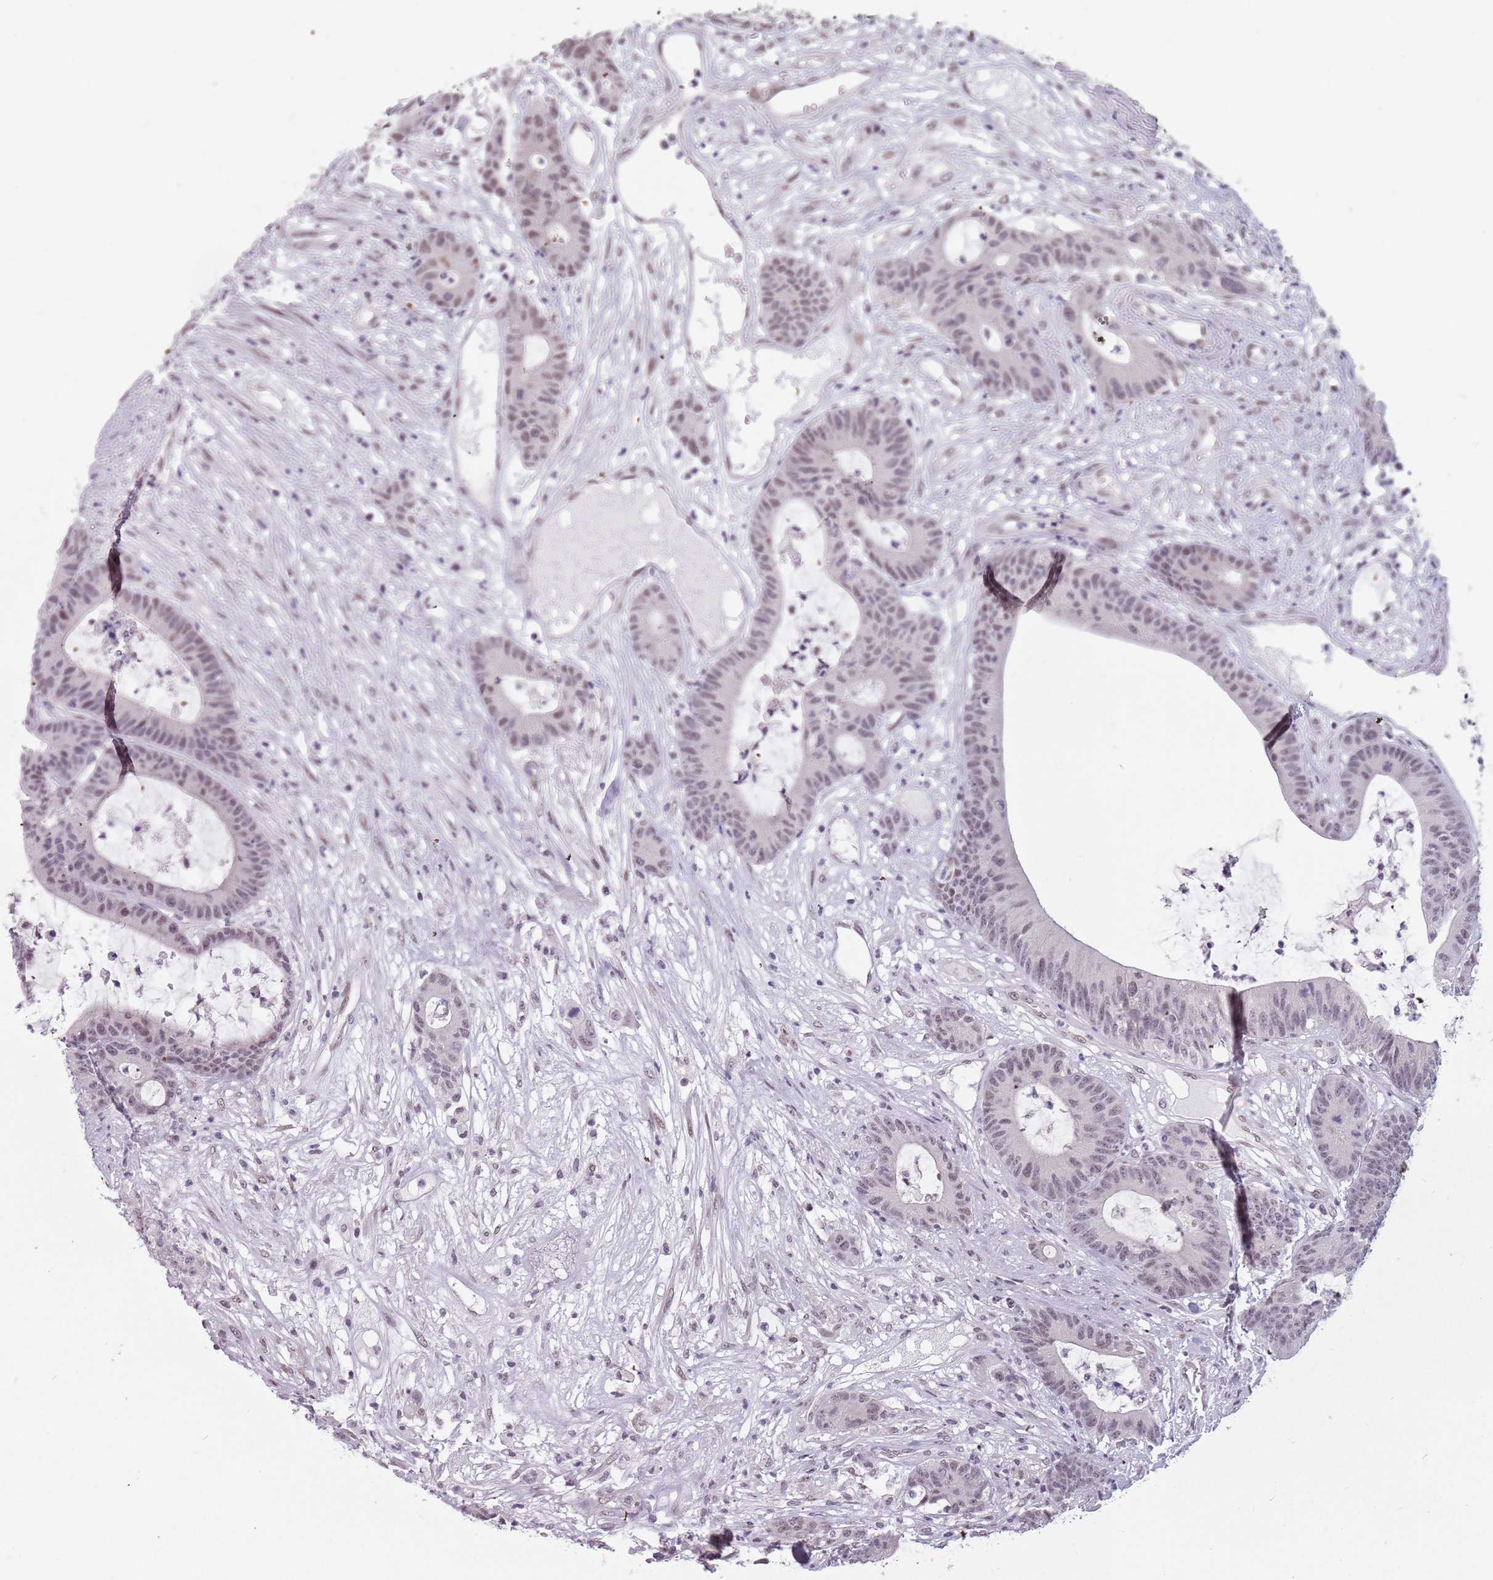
{"staining": {"intensity": "moderate", "quantity": "<25%", "location": "nuclear"}, "tissue": "colorectal cancer", "cell_type": "Tumor cells", "image_type": "cancer", "snomed": [{"axis": "morphology", "description": "Adenocarcinoma, NOS"}, {"axis": "topography", "description": "Colon"}], "caption": "Colorectal adenocarcinoma stained for a protein reveals moderate nuclear positivity in tumor cells.", "gene": "PTCHD1", "patient": {"sex": "female", "age": 84}}